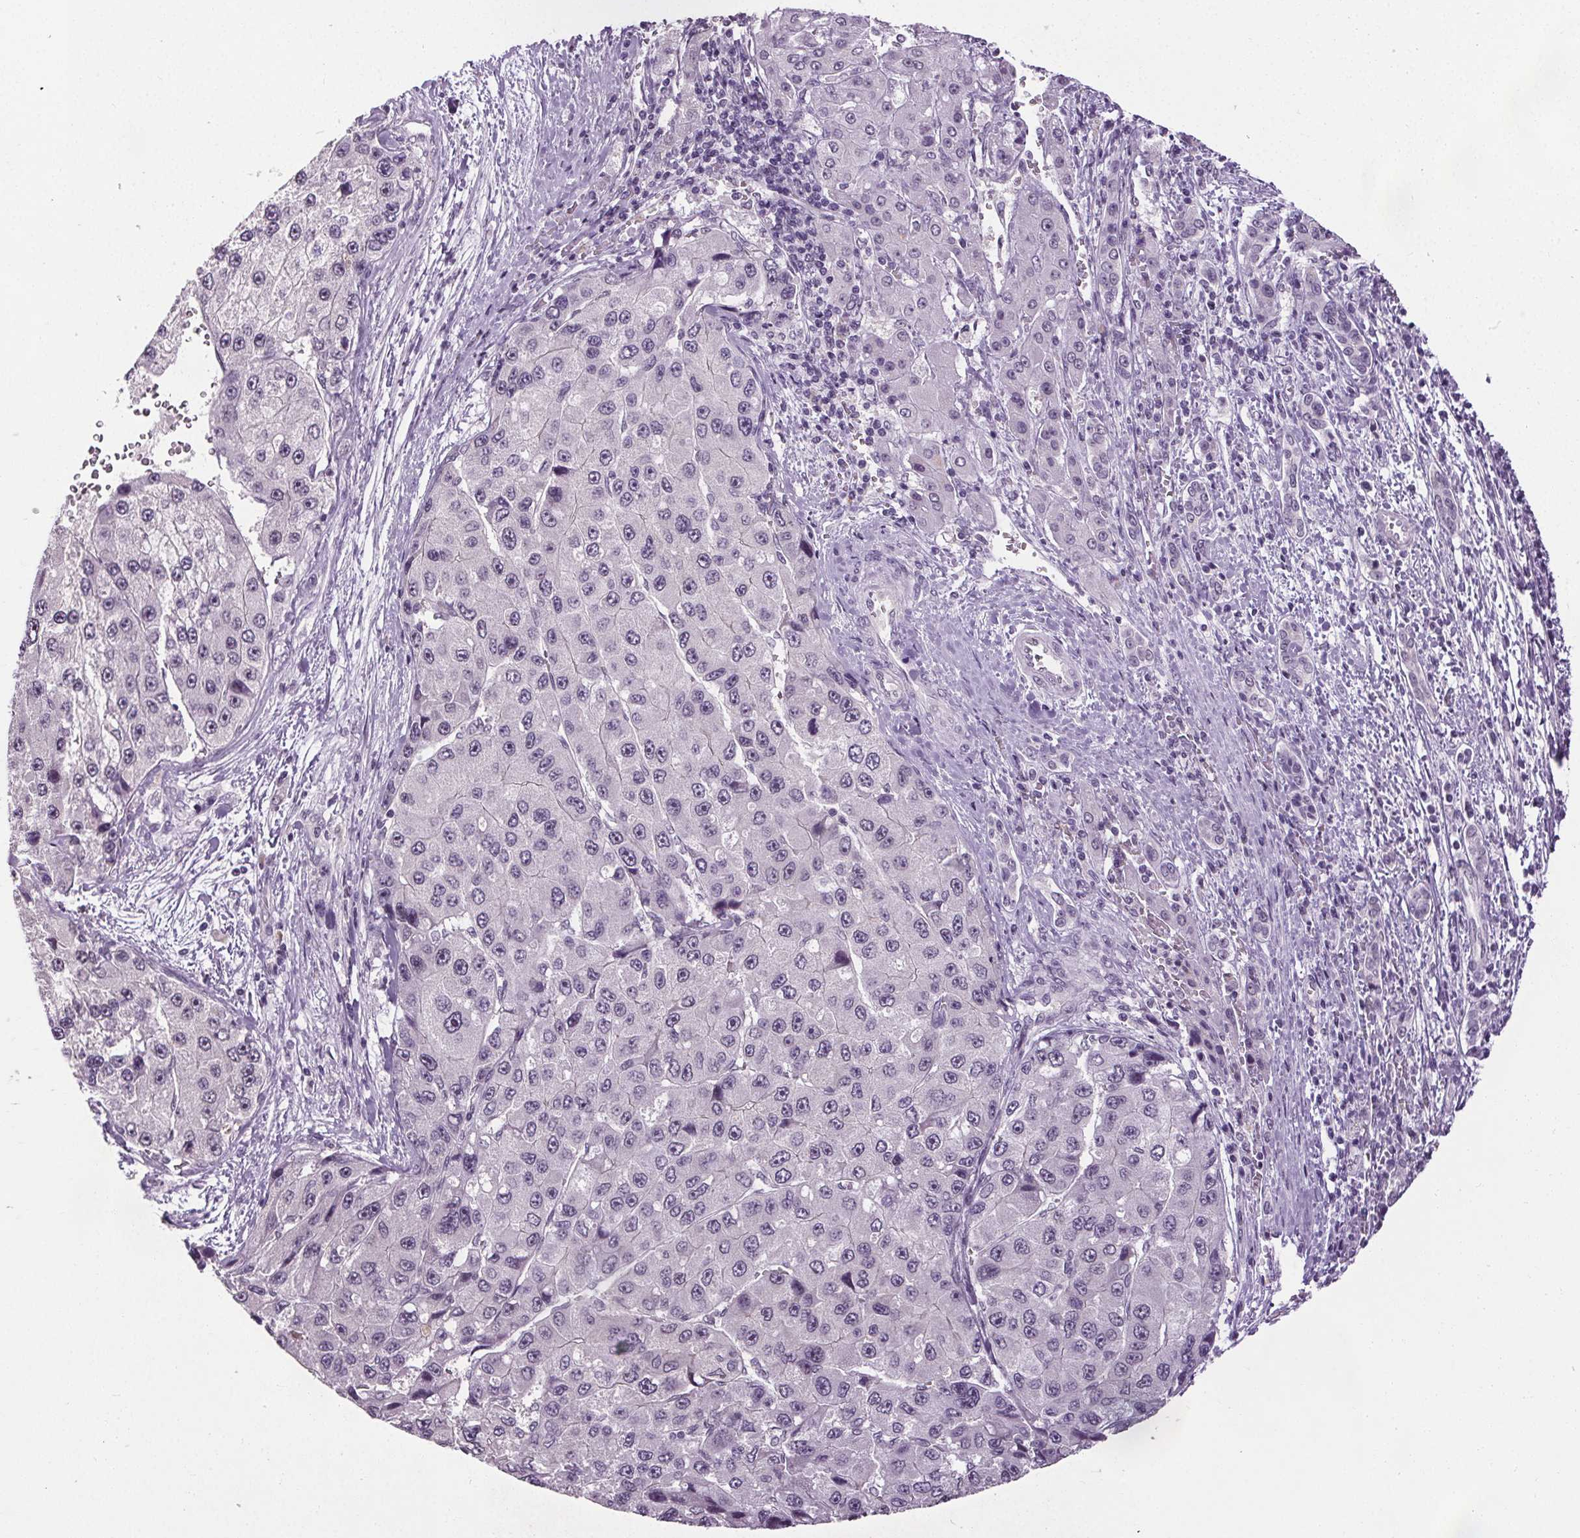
{"staining": {"intensity": "negative", "quantity": "none", "location": "none"}, "tissue": "liver cancer", "cell_type": "Tumor cells", "image_type": "cancer", "snomed": [{"axis": "morphology", "description": "Carcinoma, Hepatocellular, NOS"}, {"axis": "topography", "description": "Liver"}], "caption": "The micrograph demonstrates no significant expression in tumor cells of liver hepatocellular carcinoma.", "gene": "SLC2A9", "patient": {"sex": "female", "age": 73}}